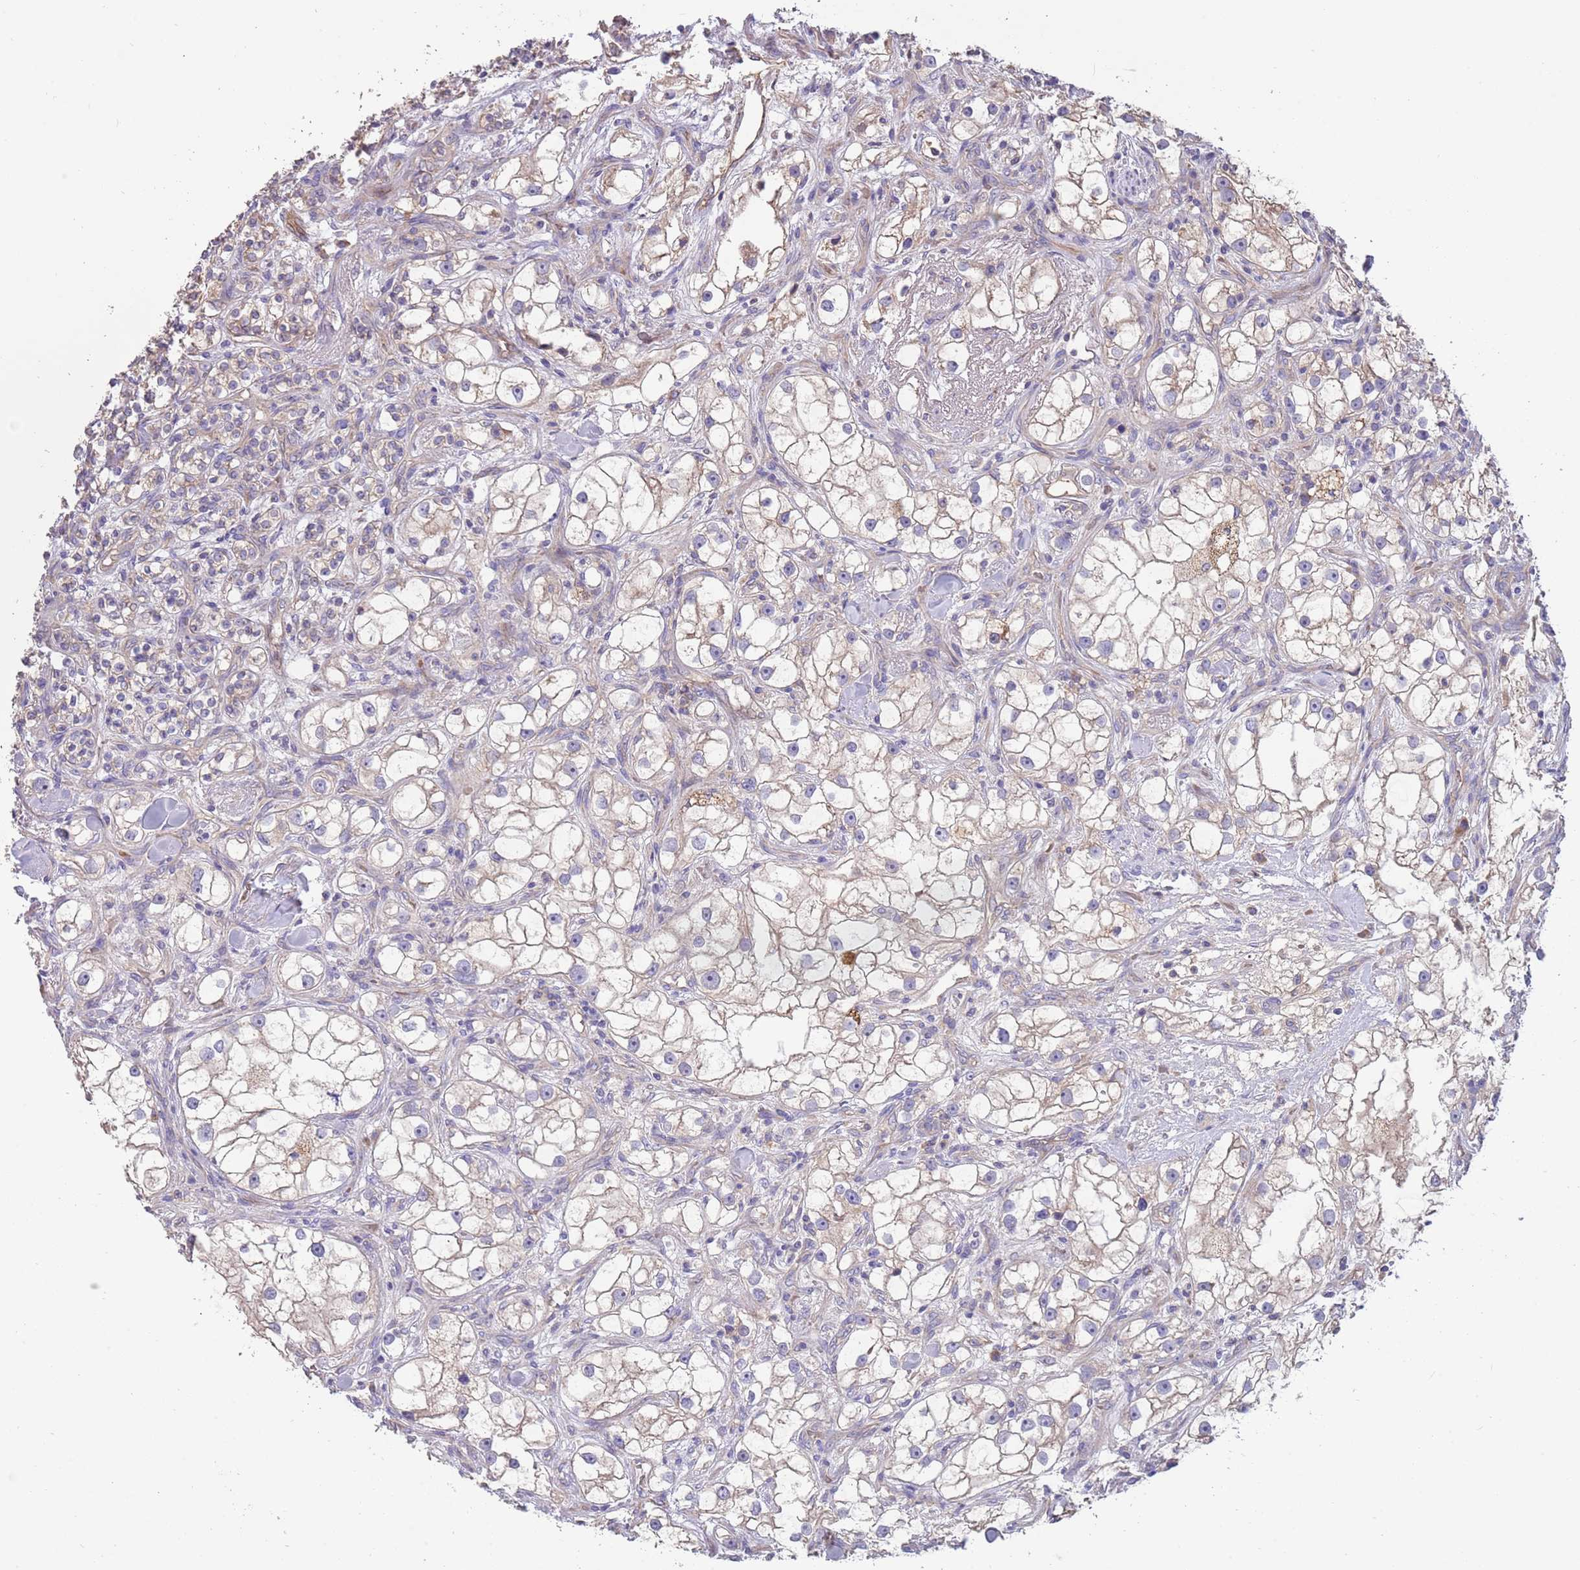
{"staining": {"intensity": "weak", "quantity": "<25%", "location": "cytoplasmic/membranous"}, "tissue": "renal cancer", "cell_type": "Tumor cells", "image_type": "cancer", "snomed": [{"axis": "morphology", "description": "Adenocarcinoma, NOS"}, {"axis": "topography", "description": "Kidney"}], "caption": "IHC of human adenocarcinoma (renal) displays no expression in tumor cells. (Stains: DAB (3,3'-diaminobenzidine) IHC with hematoxylin counter stain, Microscopy: brightfield microscopy at high magnification).", "gene": "TRMO", "patient": {"sex": "male", "age": 77}}